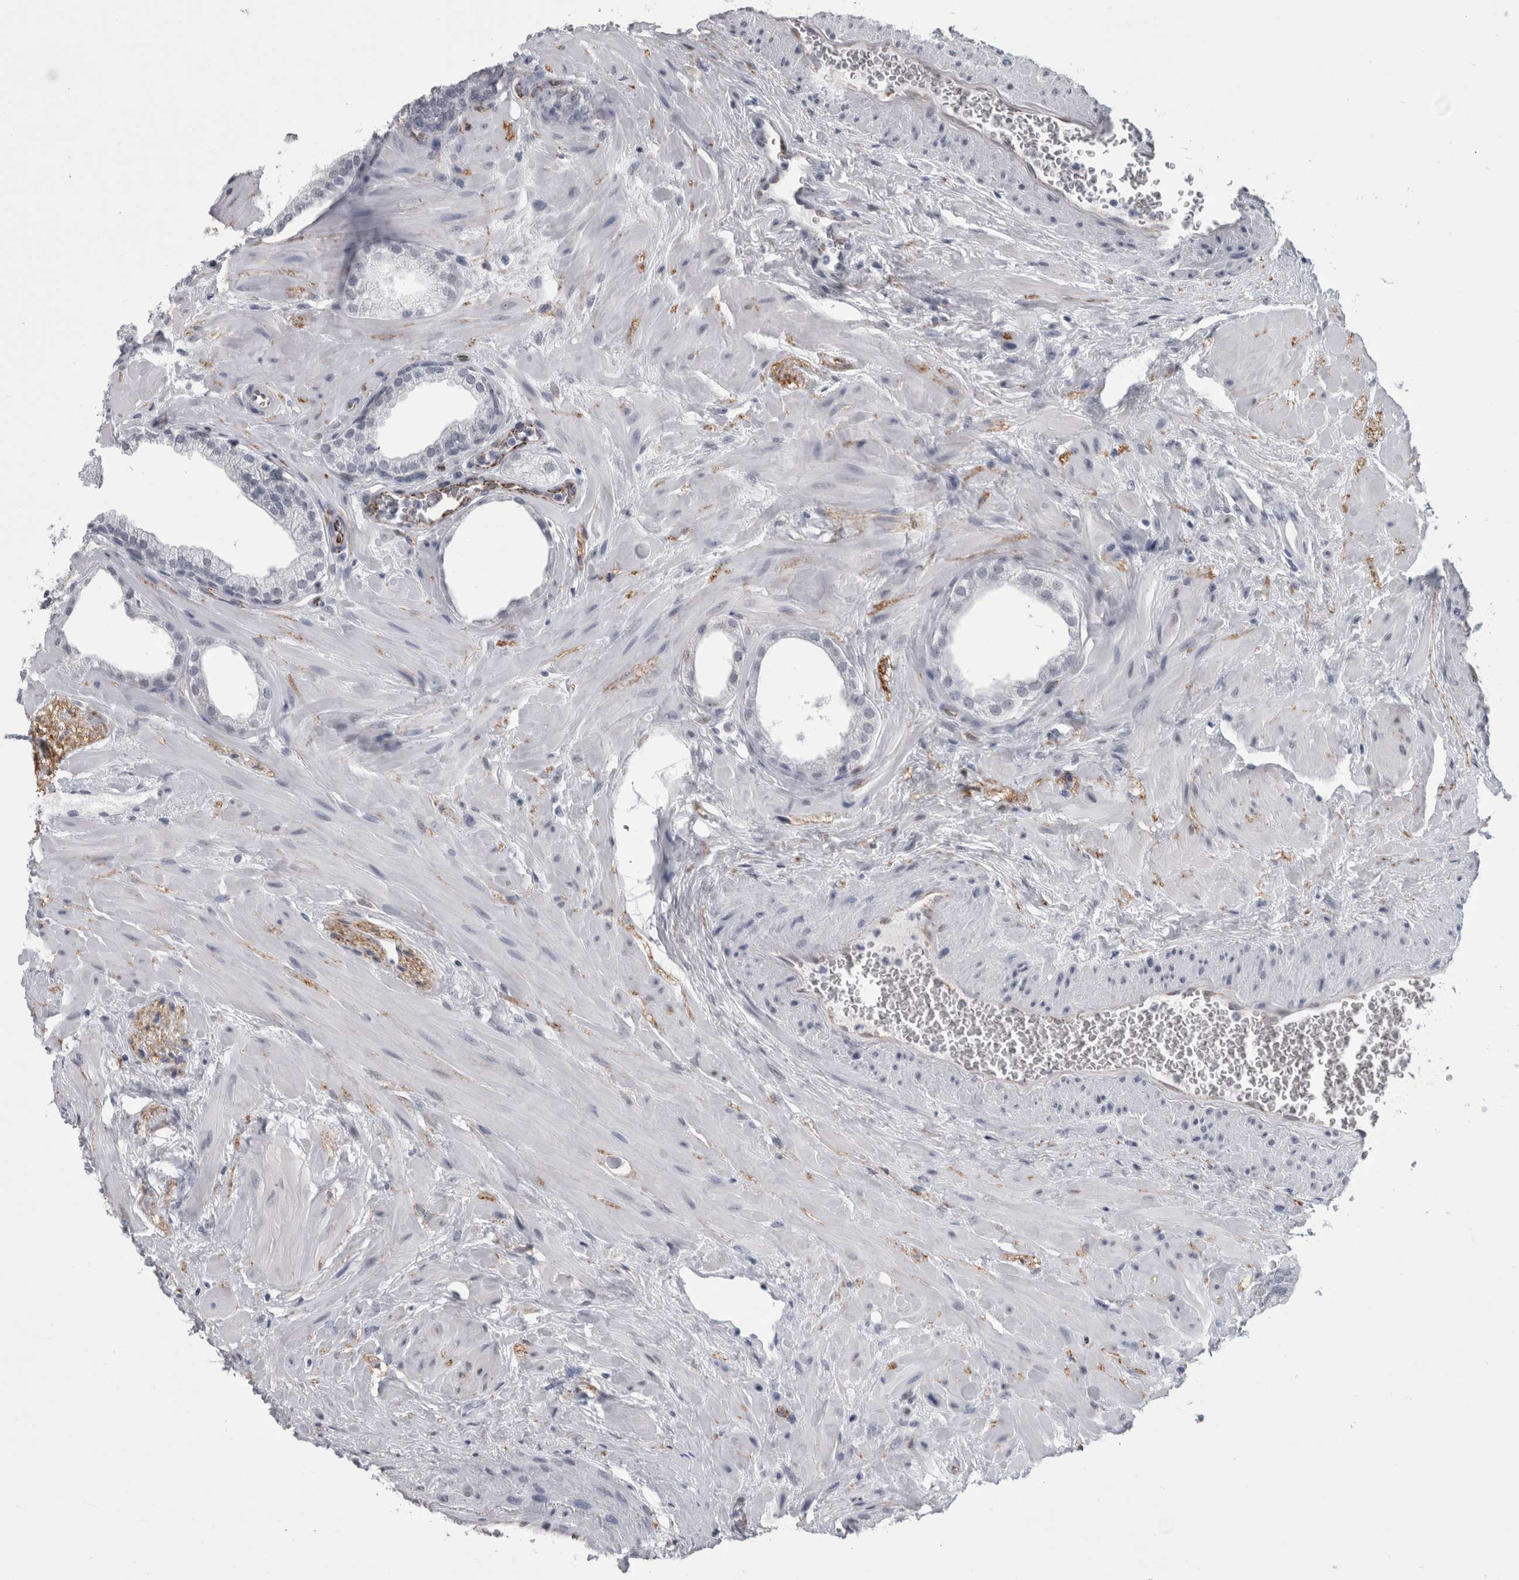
{"staining": {"intensity": "negative", "quantity": "none", "location": "none"}, "tissue": "prostate", "cell_type": "Glandular cells", "image_type": "normal", "snomed": [{"axis": "morphology", "description": "Normal tissue, NOS"}, {"axis": "morphology", "description": "Urothelial carcinoma, Low grade"}, {"axis": "topography", "description": "Urinary bladder"}, {"axis": "topography", "description": "Prostate"}], "caption": "Immunohistochemistry (IHC) histopathology image of normal human prostate stained for a protein (brown), which exhibits no staining in glandular cells.", "gene": "ACOT7", "patient": {"sex": "male", "age": 60}}